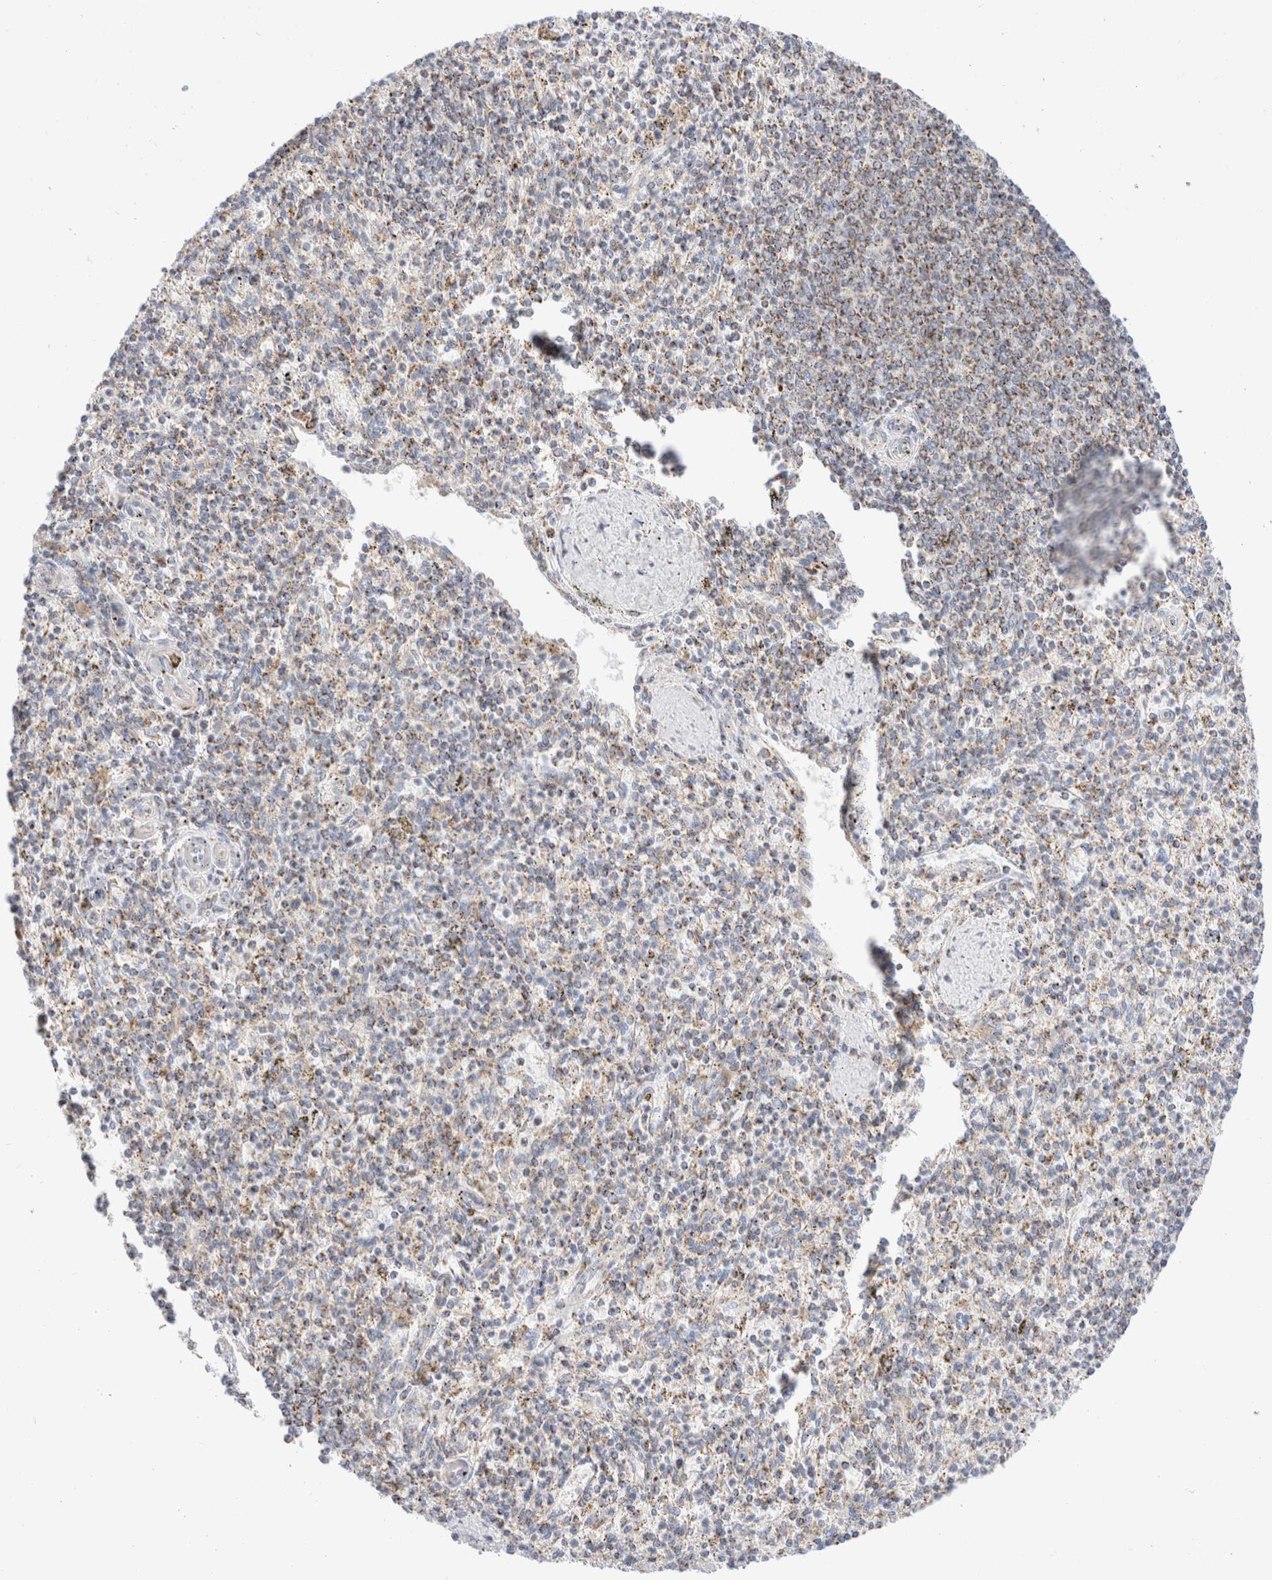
{"staining": {"intensity": "weak", "quantity": "<25%", "location": "cytoplasmic/membranous"}, "tissue": "spleen", "cell_type": "Cells in red pulp", "image_type": "normal", "snomed": [{"axis": "morphology", "description": "Normal tissue, NOS"}, {"axis": "topography", "description": "Spleen"}], "caption": "IHC of benign spleen exhibits no positivity in cells in red pulp. (DAB (3,3'-diaminobenzidine) immunohistochemistry (IHC) visualized using brightfield microscopy, high magnification).", "gene": "ATP6V1C1", "patient": {"sex": "male", "age": 72}}